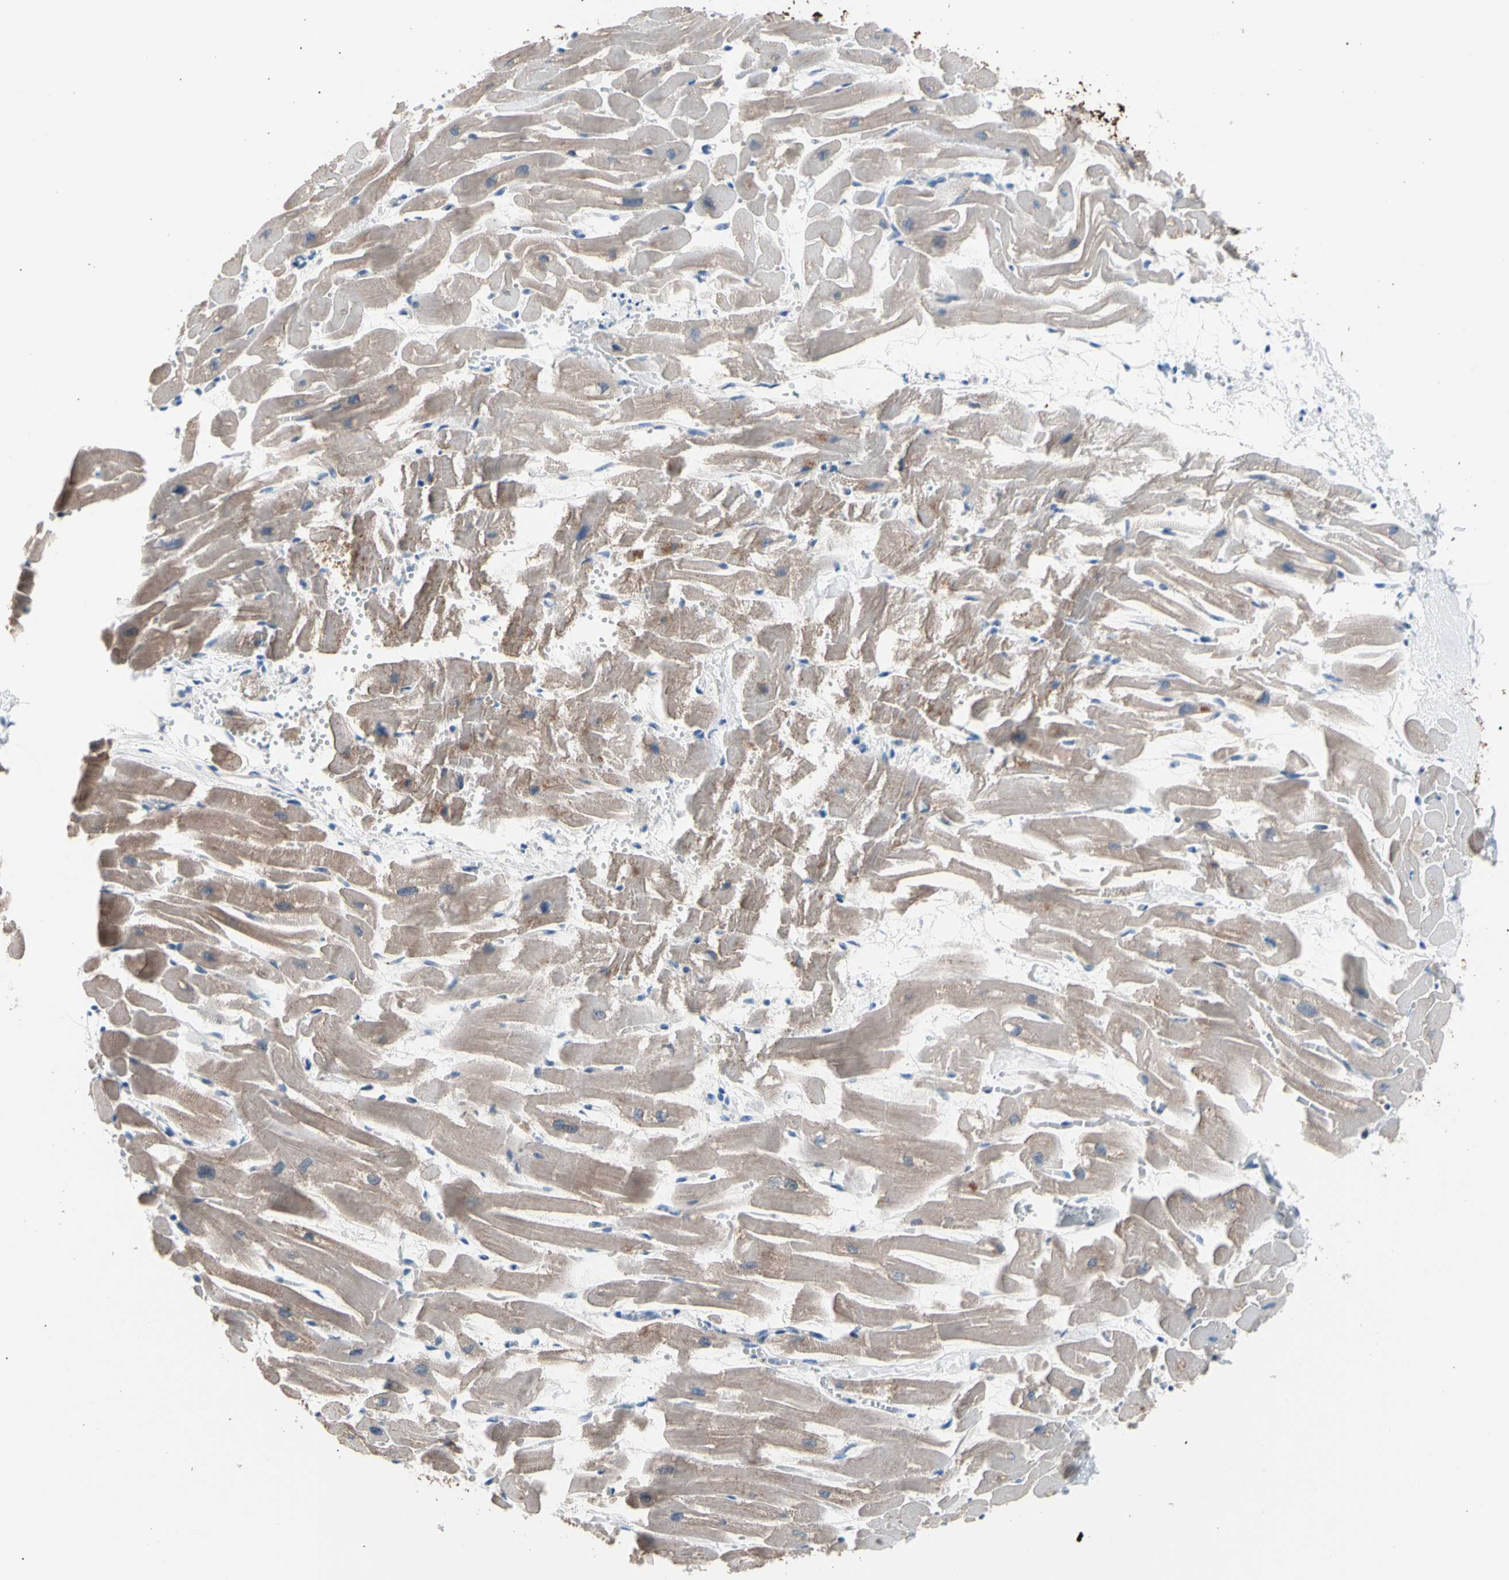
{"staining": {"intensity": "weak", "quantity": "25%-75%", "location": "cytoplasmic/membranous"}, "tissue": "heart muscle", "cell_type": "Cardiomyocytes", "image_type": "normal", "snomed": [{"axis": "morphology", "description": "Normal tissue, NOS"}, {"axis": "topography", "description": "Heart"}], "caption": "Weak cytoplasmic/membranous staining is present in approximately 25%-75% of cardiomyocytes in benign heart muscle.", "gene": "CASQ1", "patient": {"sex": "female", "age": 19}}